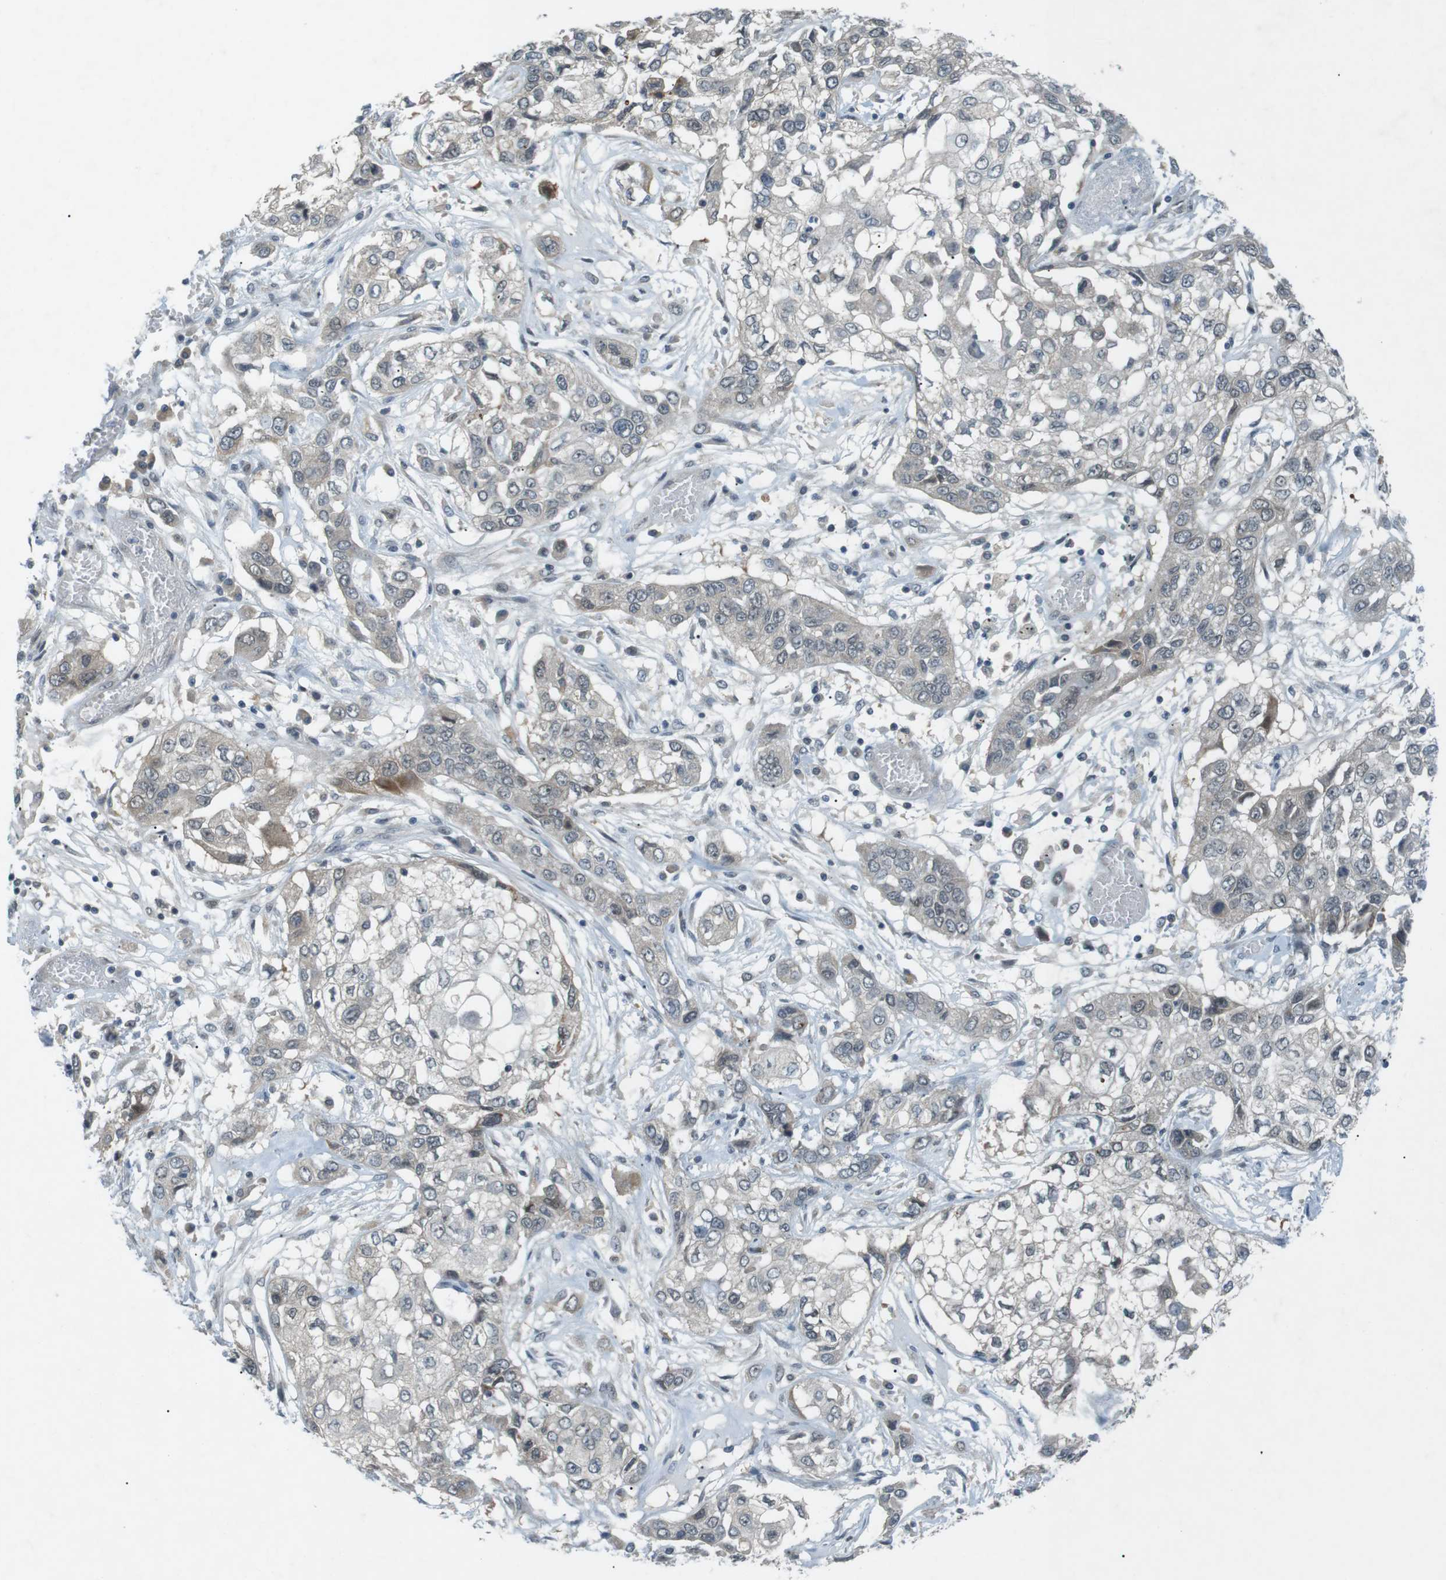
{"staining": {"intensity": "negative", "quantity": "none", "location": "none"}, "tissue": "lung cancer", "cell_type": "Tumor cells", "image_type": "cancer", "snomed": [{"axis": "morphology", "description": "Squamous cell carcinoma, NOS"}, {"axis": "topography", "description": "Lung"}], "caption": "Immunohistochemical staining of human squamous cell carcinoma (lung) displays no significant staining in tumor cells. (IHC, brightfield microscopy, high magnification).", "gene": "RTN3", "patient": {"sex": "male", "age": 71}}